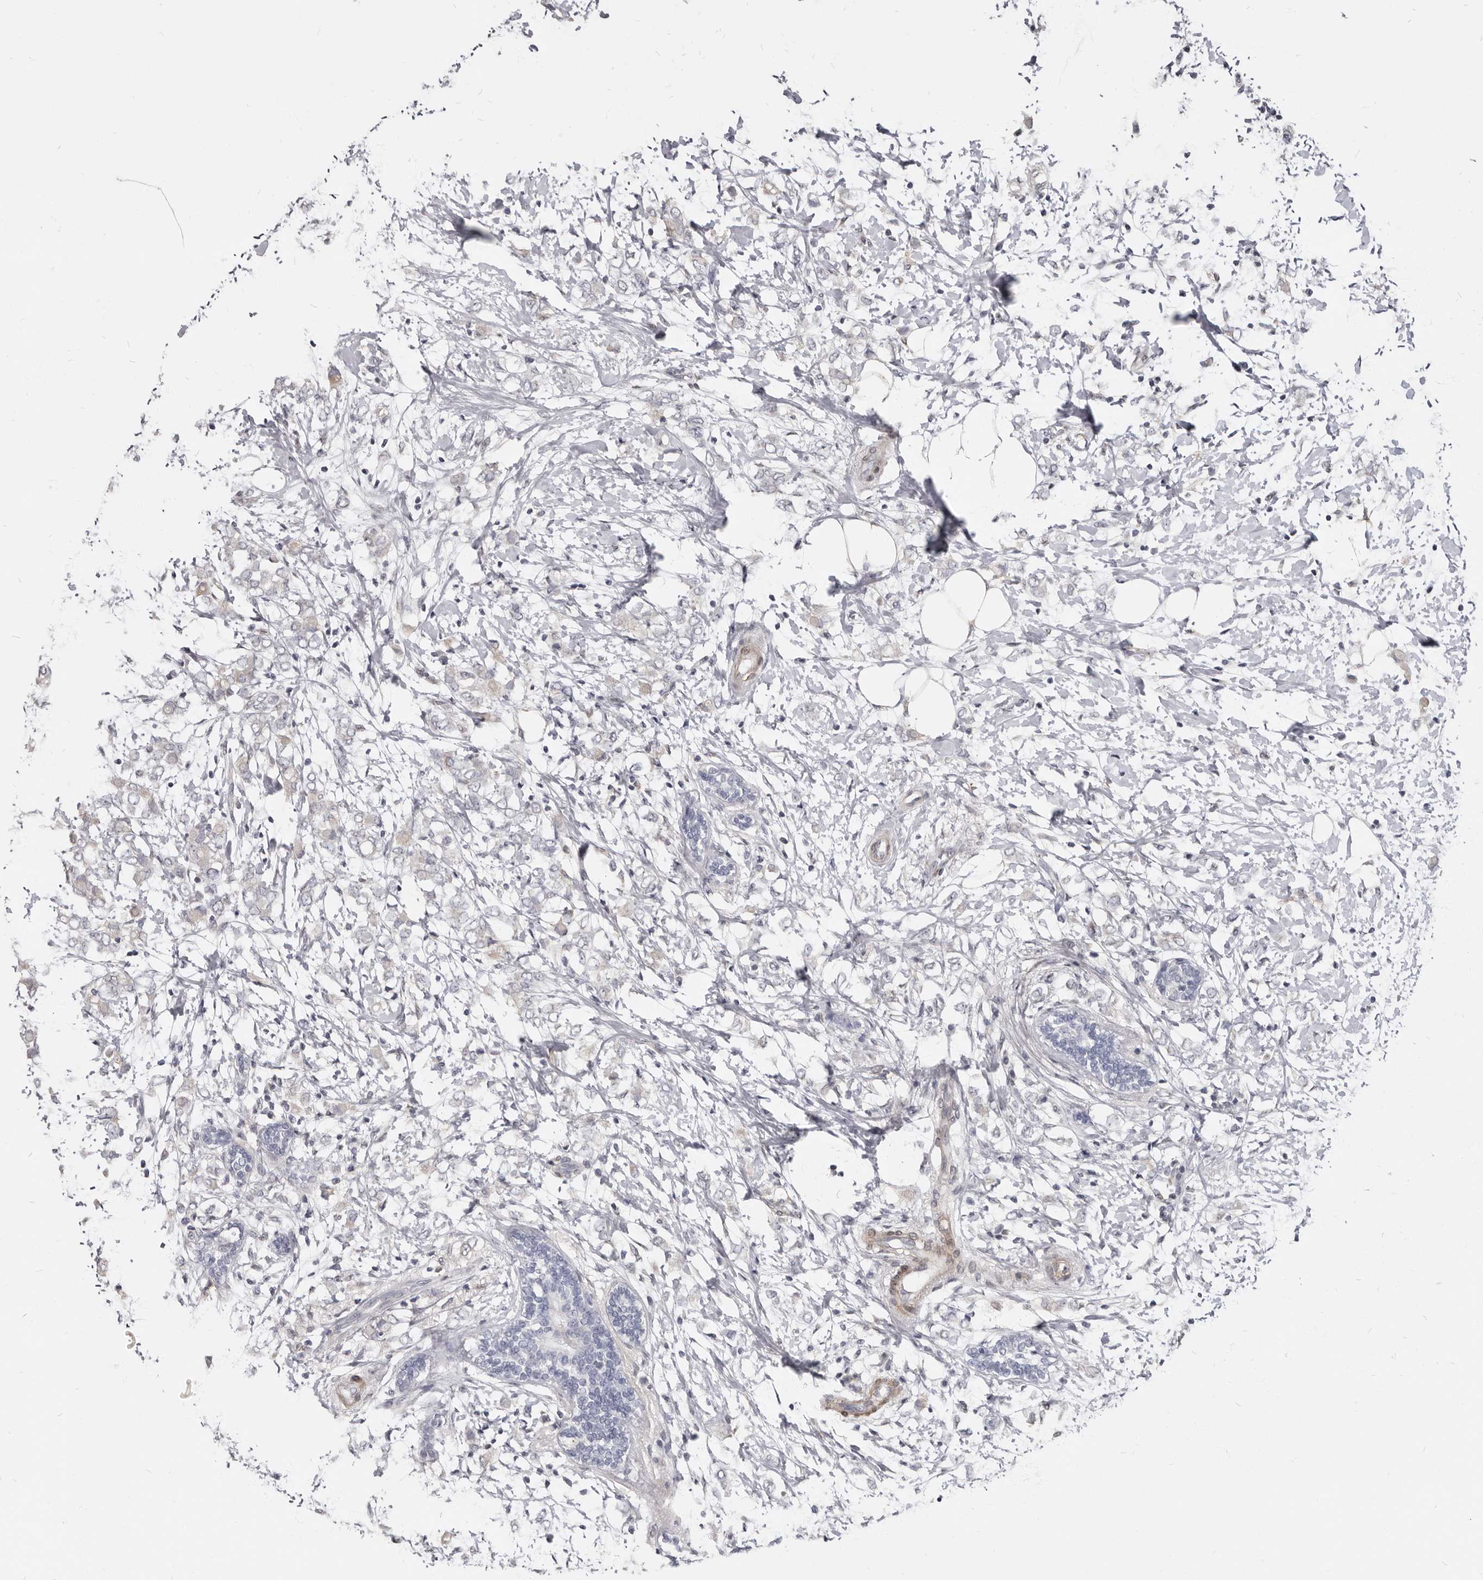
{"staining": {"intensity": "negative", "quantity": "none", "location": "none"}, "tissue": "breast cancer", "cell_type": "Tumor cells", "image_type": "cancer", "snomed": [{"axis": "morphology", "description": "Normal tissue, NOS"}, {"axis": "morphology", "description": "Lobular carcinoma"}, {"axis": "topography", "description": "Breast"}], "caption": "An immunohistochemistry photomicrograph of breast cancer (lobular carcinoma) is shown. There is no staining in tumor cells of breast cancer (lobular carcinoma).", "gene": "MRGPRF", "patient": {"sex": "female", "age": 47}}